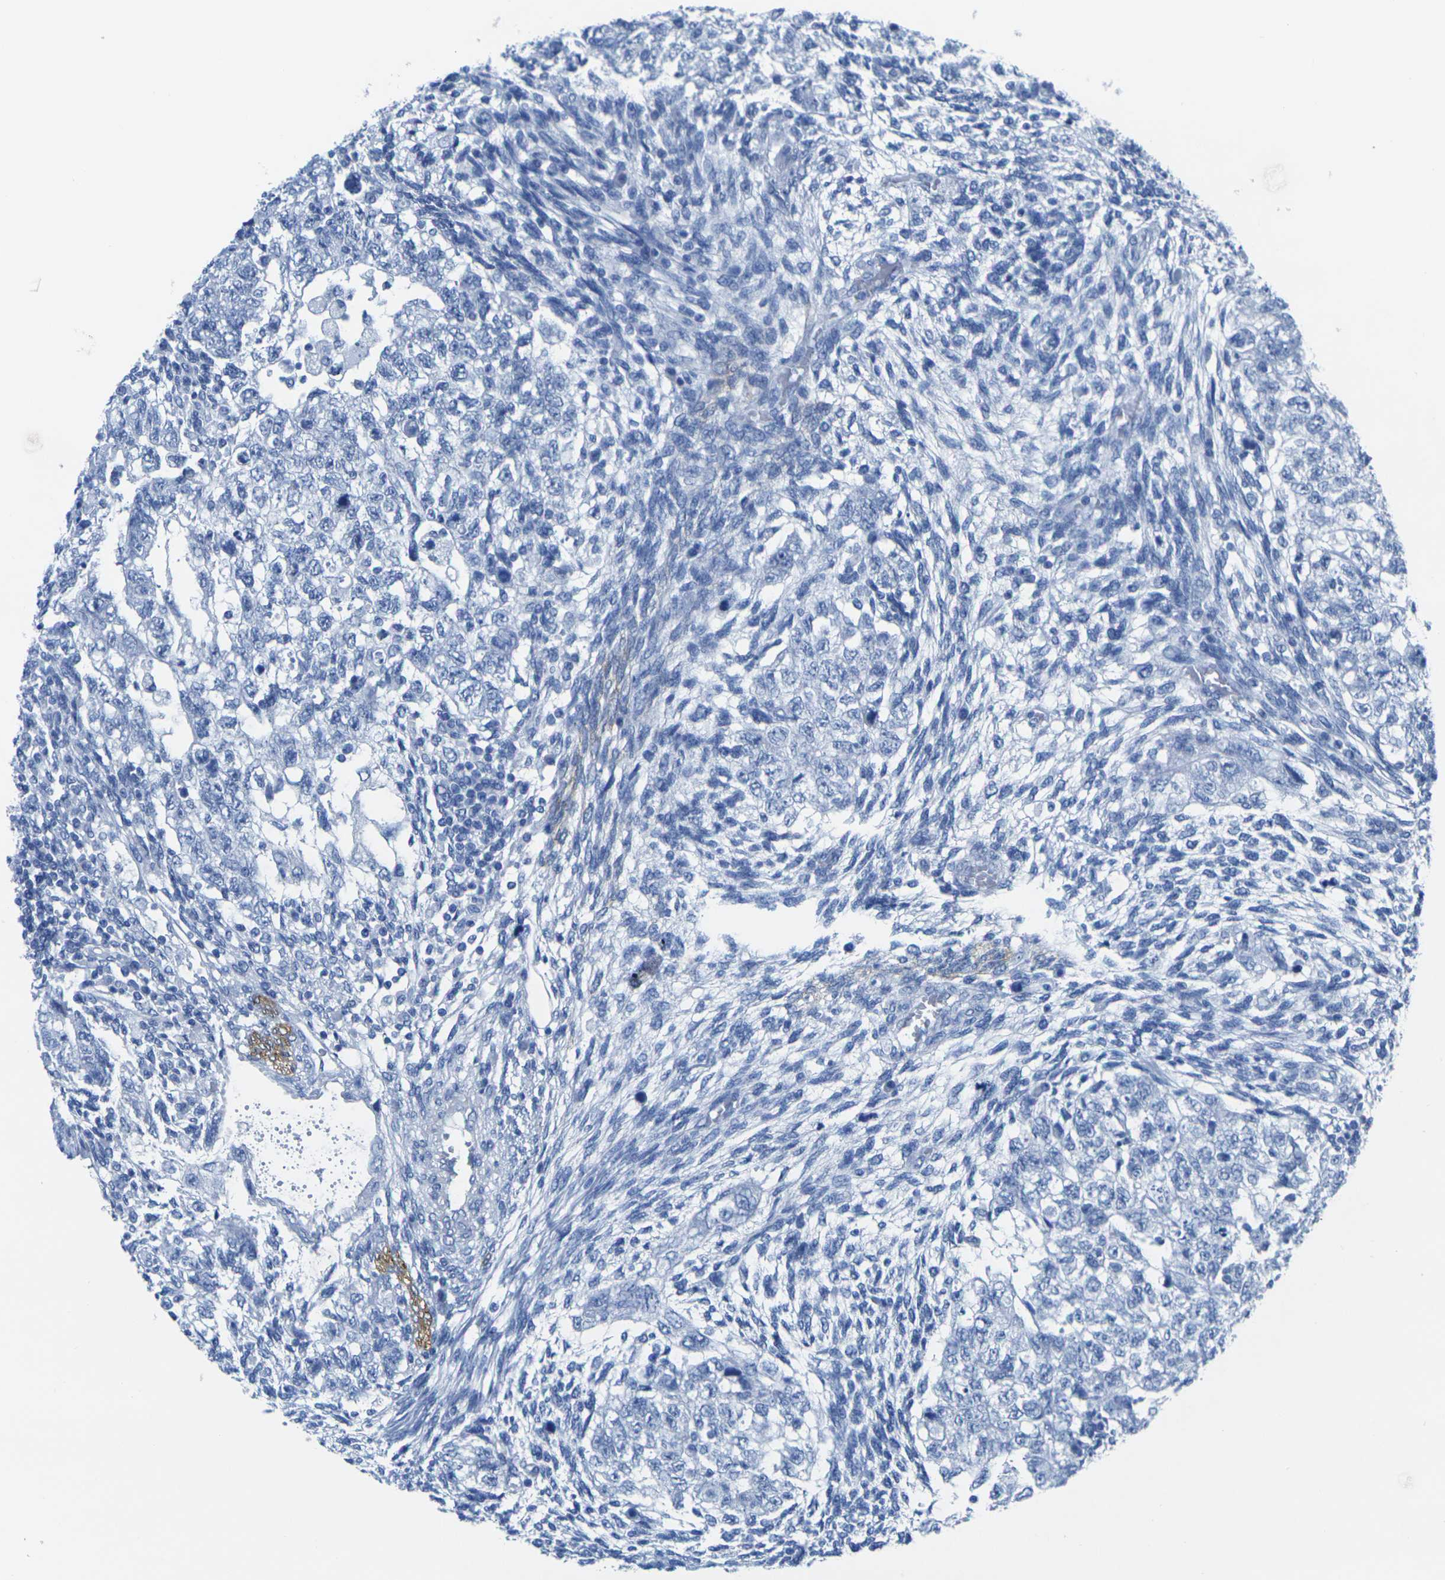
{"staining": {"intensity": "negative", "quantity": "none", "location": "none"}, "tissue": "testis cancer", "cell_type": "Tumor cells", "image_type": "cancer", "snomed": [{"axis": "morphology", "description": "Normal tissue, NOS"}, {"axis": "morphology", "description": "Carcinoma, Embryonal, NOS"}, {"axis": "topography", "description": "Testis"}], "caption": "Immunohistochemistry (IHC) image of human testis cancer stained for a protein (brown), which displays no staining in tumor cells.", "gene": "CNN1", "patient": {"sex": "male", "age": 36}}